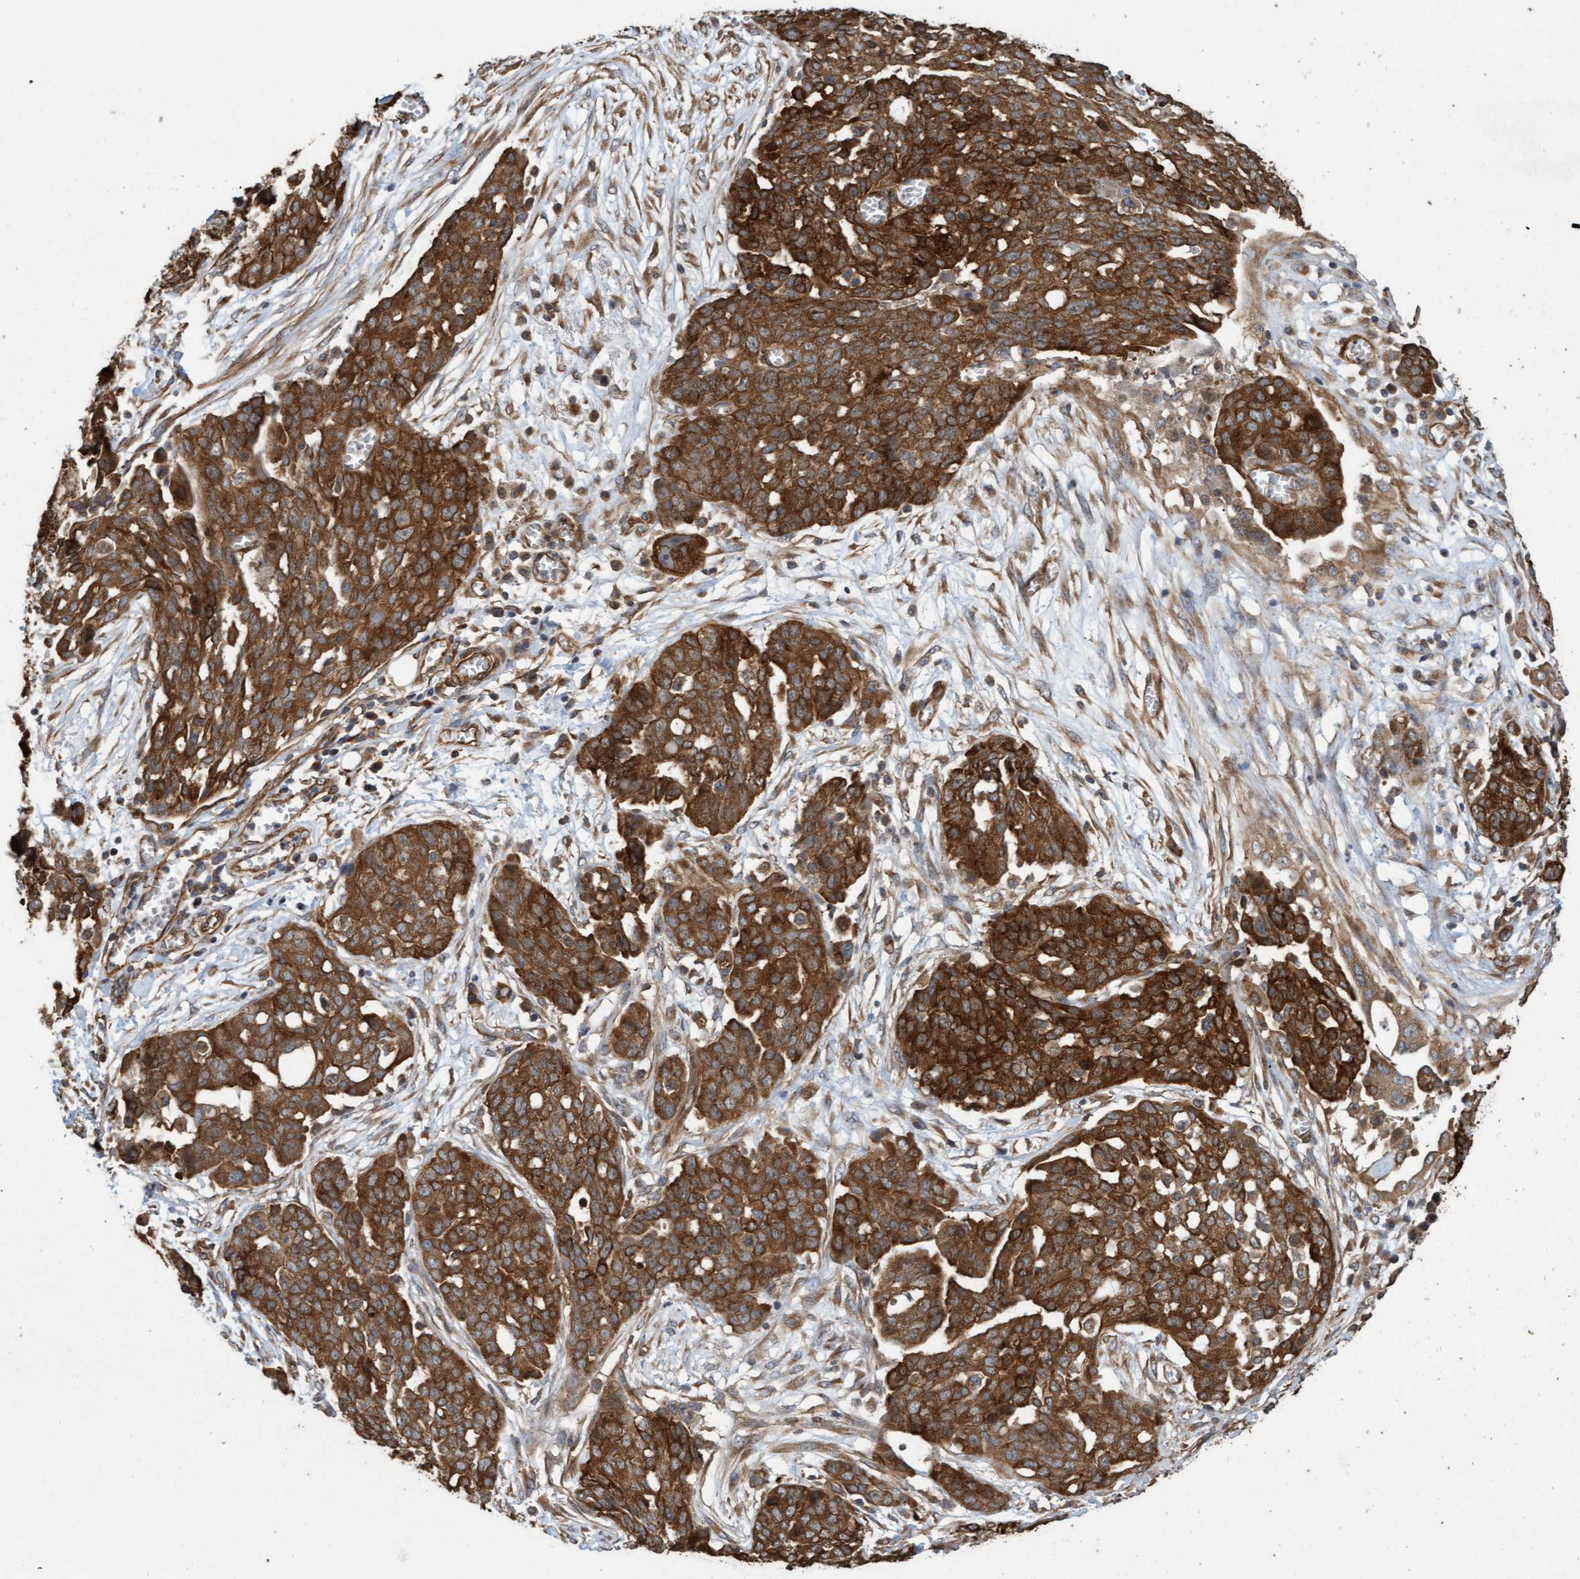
{"staining": {"intensity": "strong", "quantity": ">75%", "location": "cytoplasmic/membranous"}, "tissue": "ovarian cancer", "cell_type": "Tumor cells", "image_type": "cancer", "snomed": [{"axis": "morphology", "description": "Cystadenocarcinoma, serous, NOS"}, {"axis": "topography", "description": "Soft tissue"}, {"axis": "topography", "description": "Ovary"}], "caption": "Ovarian serous cystadenocarcinoma stained for a protein exhibits strong cytoplasmic/membranous positivity in tumor cells.", "gene": "CDC42EP4", "patient": {"sex": "female", "age": 57}}